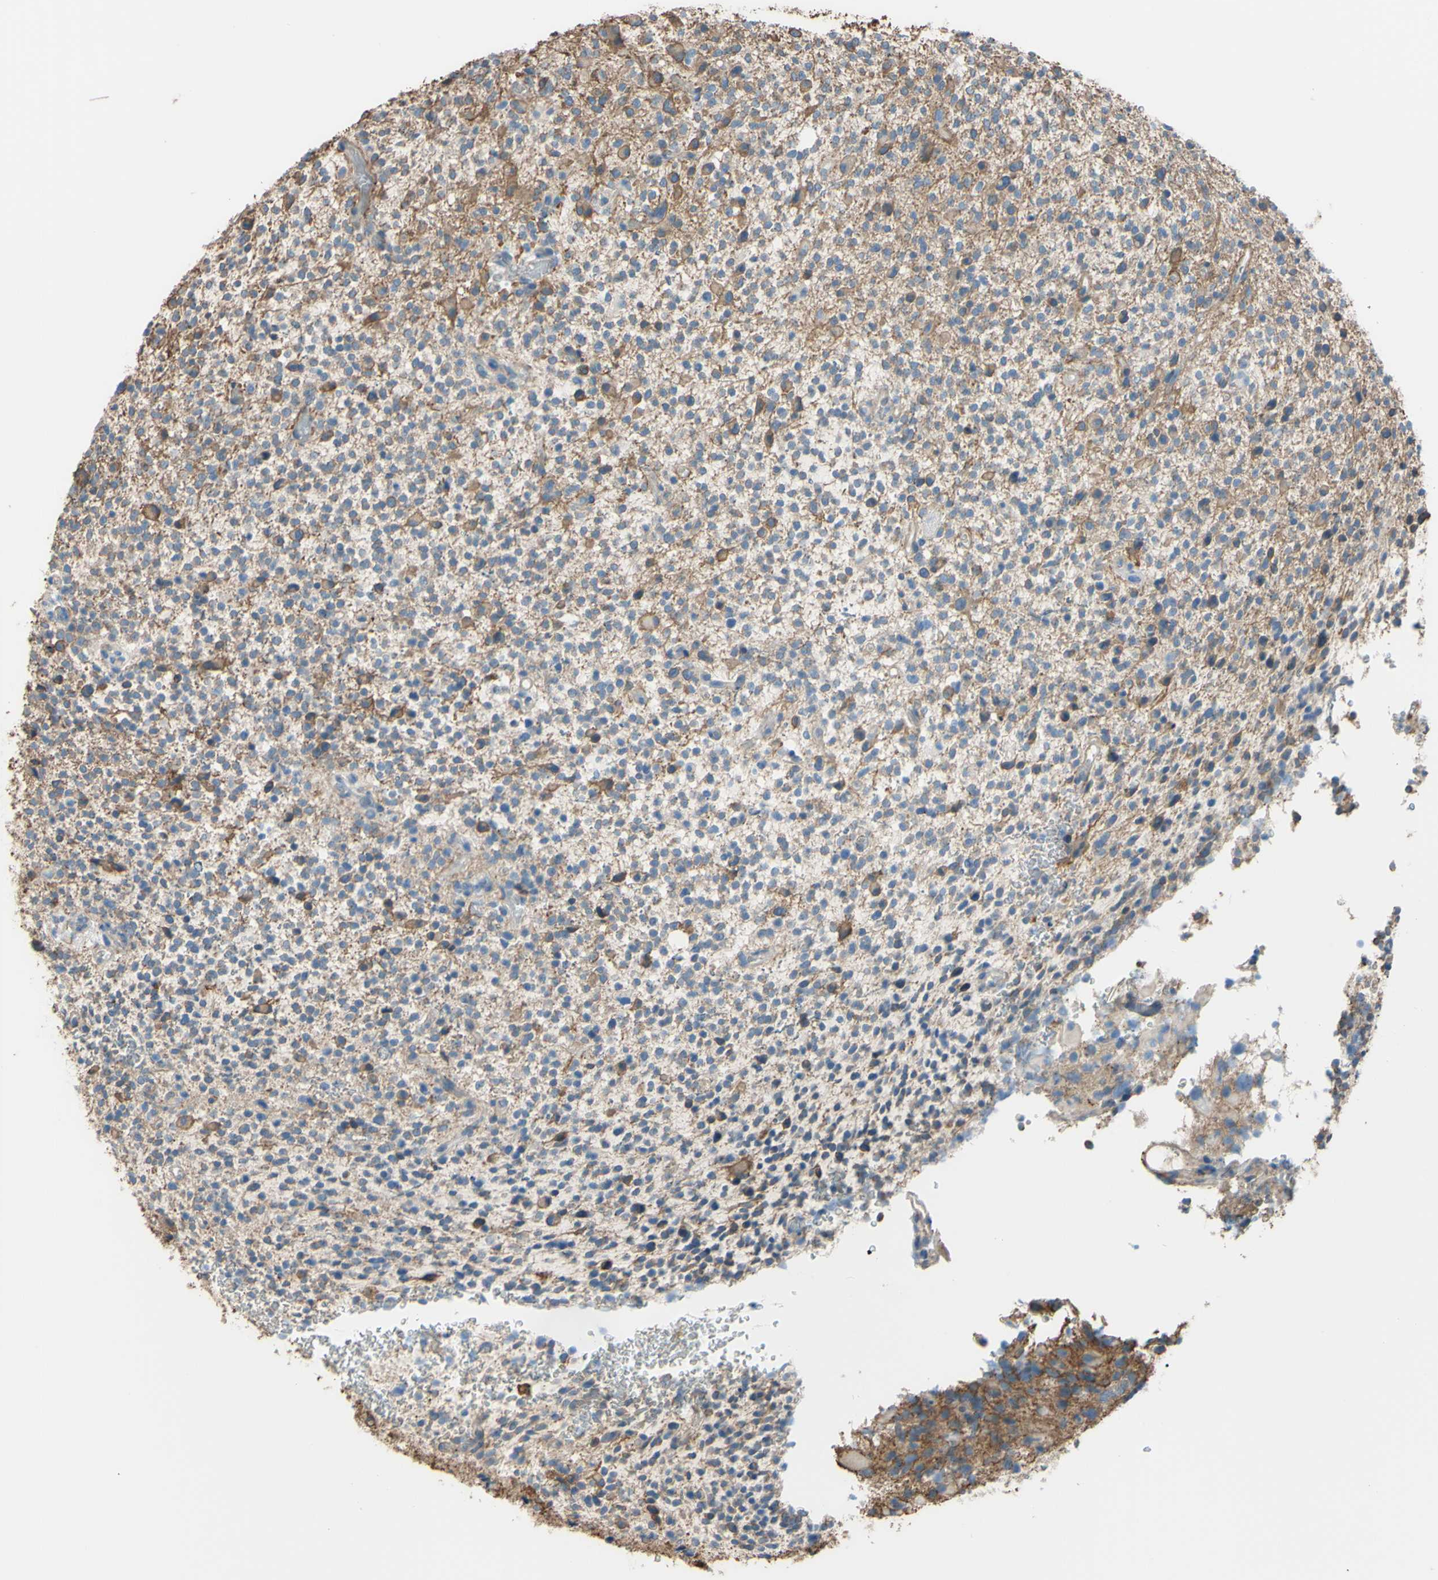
{"staining": {"intensity": "negative", "quantity": "none", "location": "none"}, "tissue": "glioma", "cell_type": "Tumor cells", "image_type": "cancer", "snomed": [{"axis": "morphology", "description": "Glioma, malignant, High grade"}, {"axis": "topography", "description": "Brain"}], "caption": "Tumor cells are negative for brown protein staining in glioma.", "gene": "ADD1", "patient": {"sex": "male", "age": 48}}